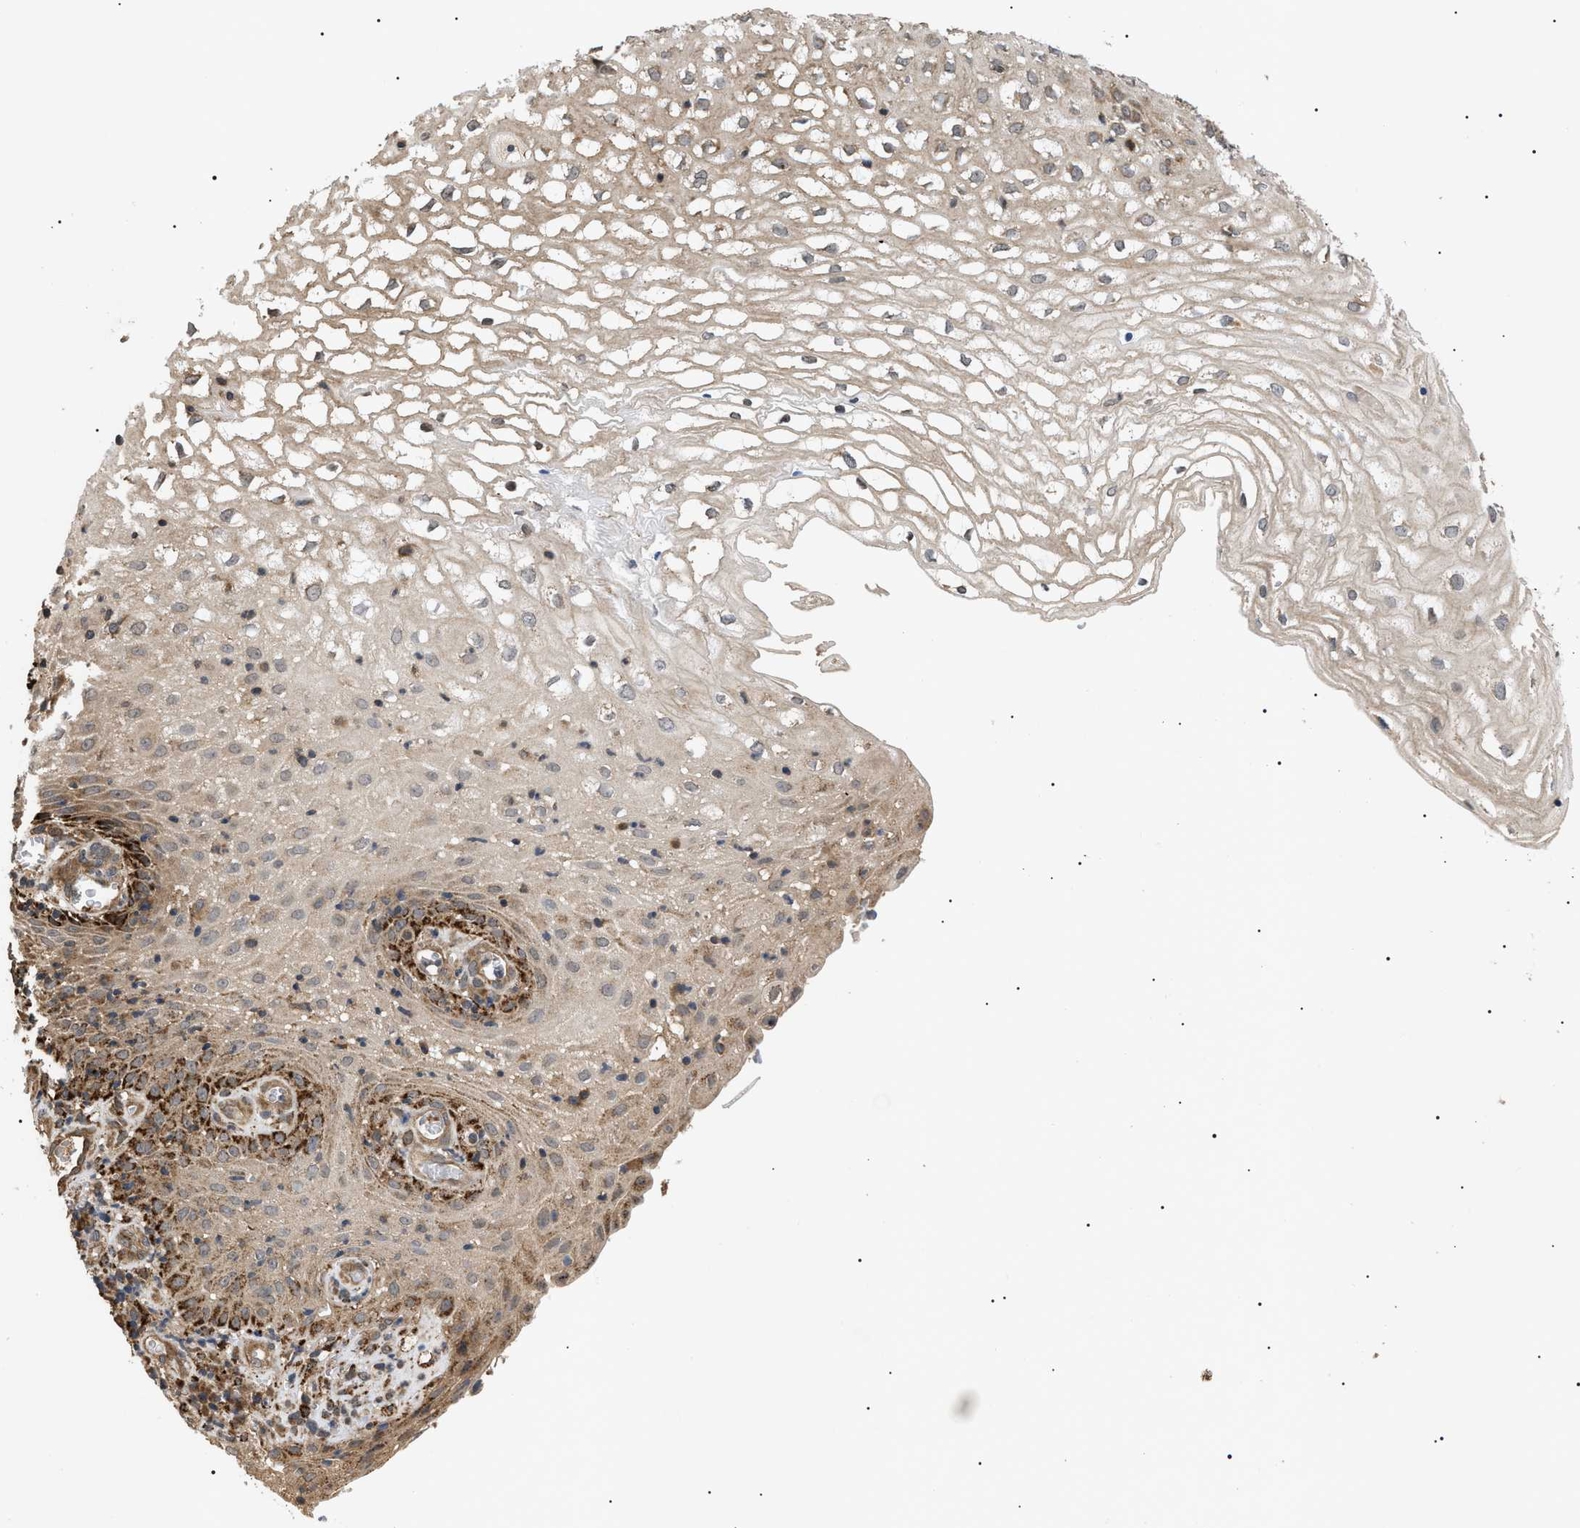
{"staining": {"intensity": "strong", "quantity": ">75%", "location": "cytoplasmic/membranous"}, "tissue": "cervical cancer", "cell_type": "Tumor cells", "image_type": "cancer", "snomed": [{"axis": "morphology", "description": "Squamous cell carcinoma, NOS"}, {"axis": "topography", "description": "Cervix"}], "caption": "High-power microscopy captured an immunohistochemistry (IHC) histopathology image of cervical cancer (squamous cell carcinoma), revealing strong cytoplasmic/membranous staining in approximately >75% of tumor cells. The protein is stained brown, and the nuclei are stained in blue (DAB IHC with brightfield microscopy, high magnification).", "gene": "ASTL", "patient": {"sex": "female", "age": 32}}